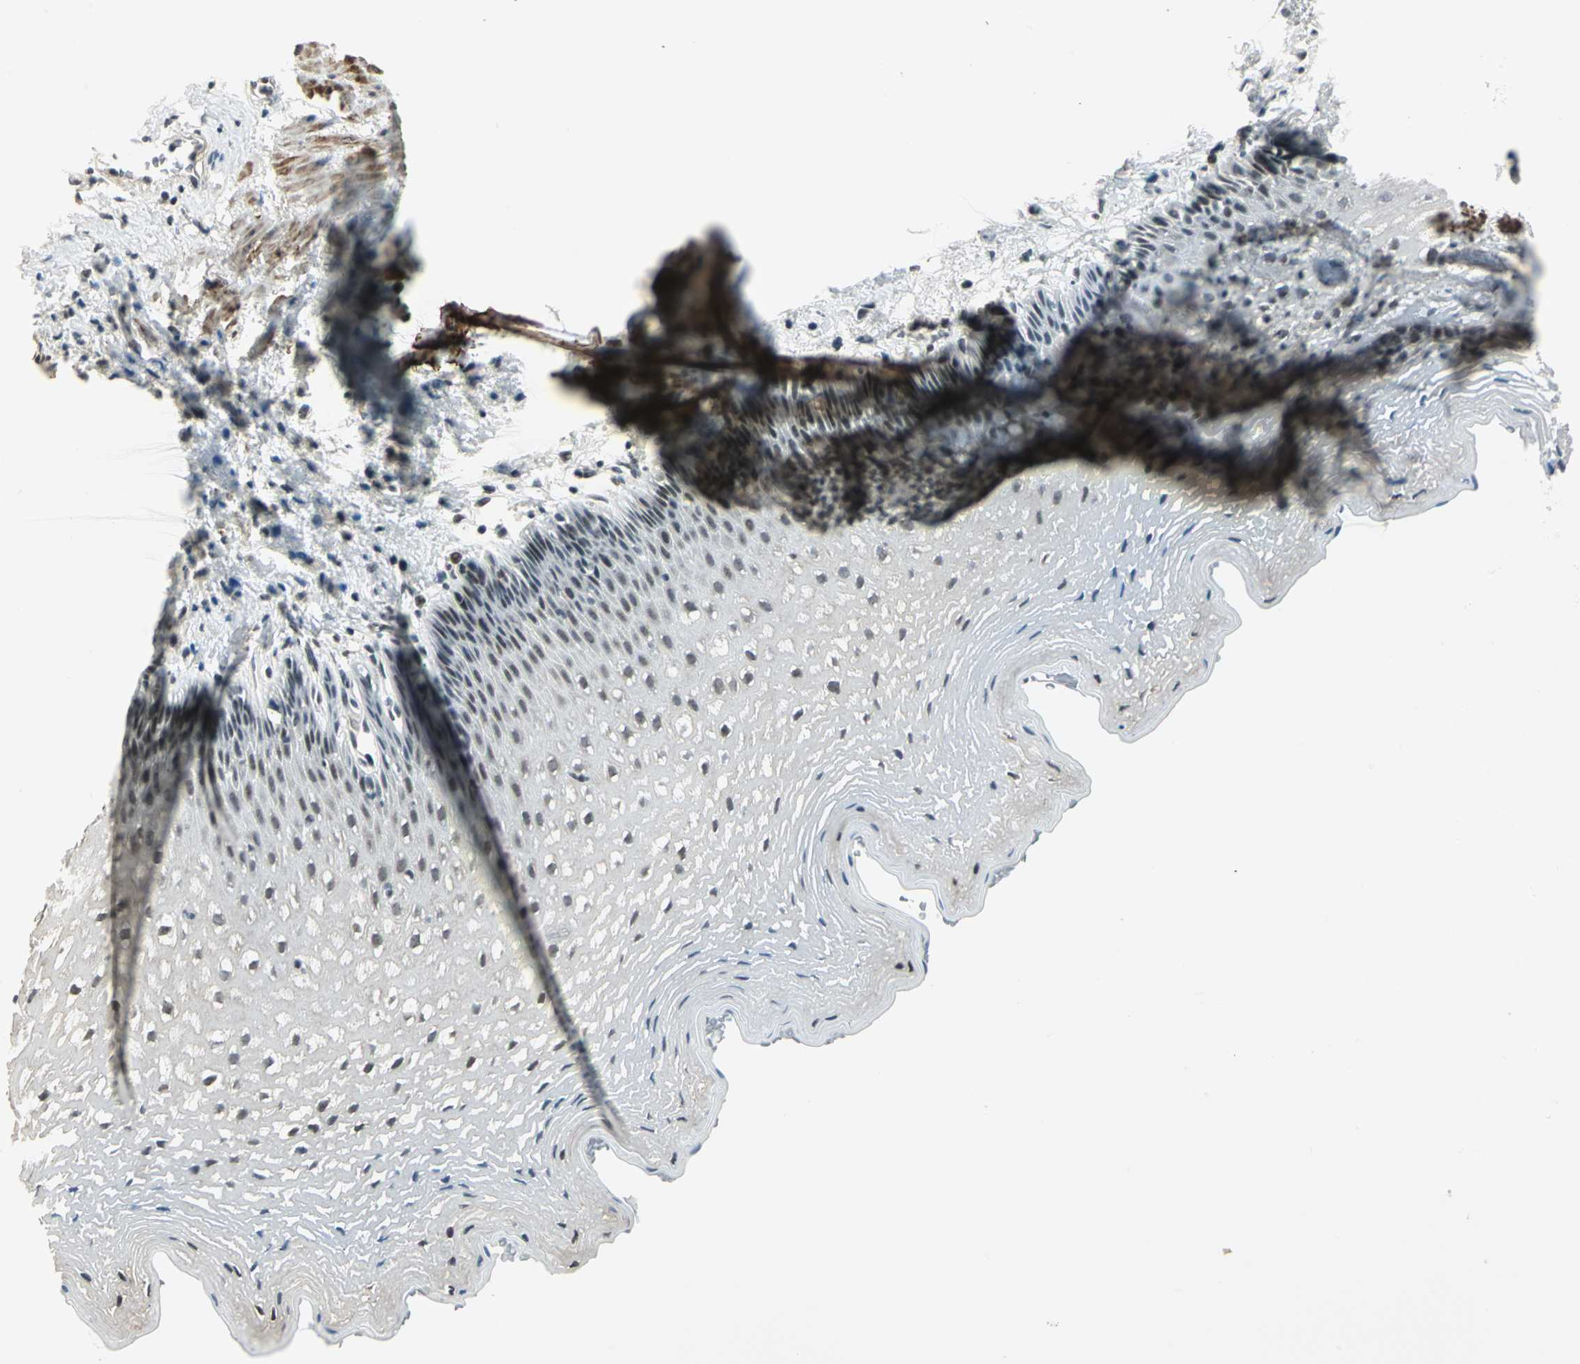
{"staining": {"intensity": "negative", "quantity": "none", "location": "none"}, "tissue": "esophagus", "cell_type": "Squamous epithelial cells", "image_type": "normal", "snomed": [{"axis": "morphology", "description": "Normal tissue, NOS"}, {"axis": "topography", "description": "Esophagus"}], "caption": "Squamous epithelial cells show no significant protein expression in unremarkable esophagus. (DAB immunohistochemistry (IHC) with hematoxylin counter stain).", "gene": "MTA1", "patient": {"sex": "female", "age": 70}}